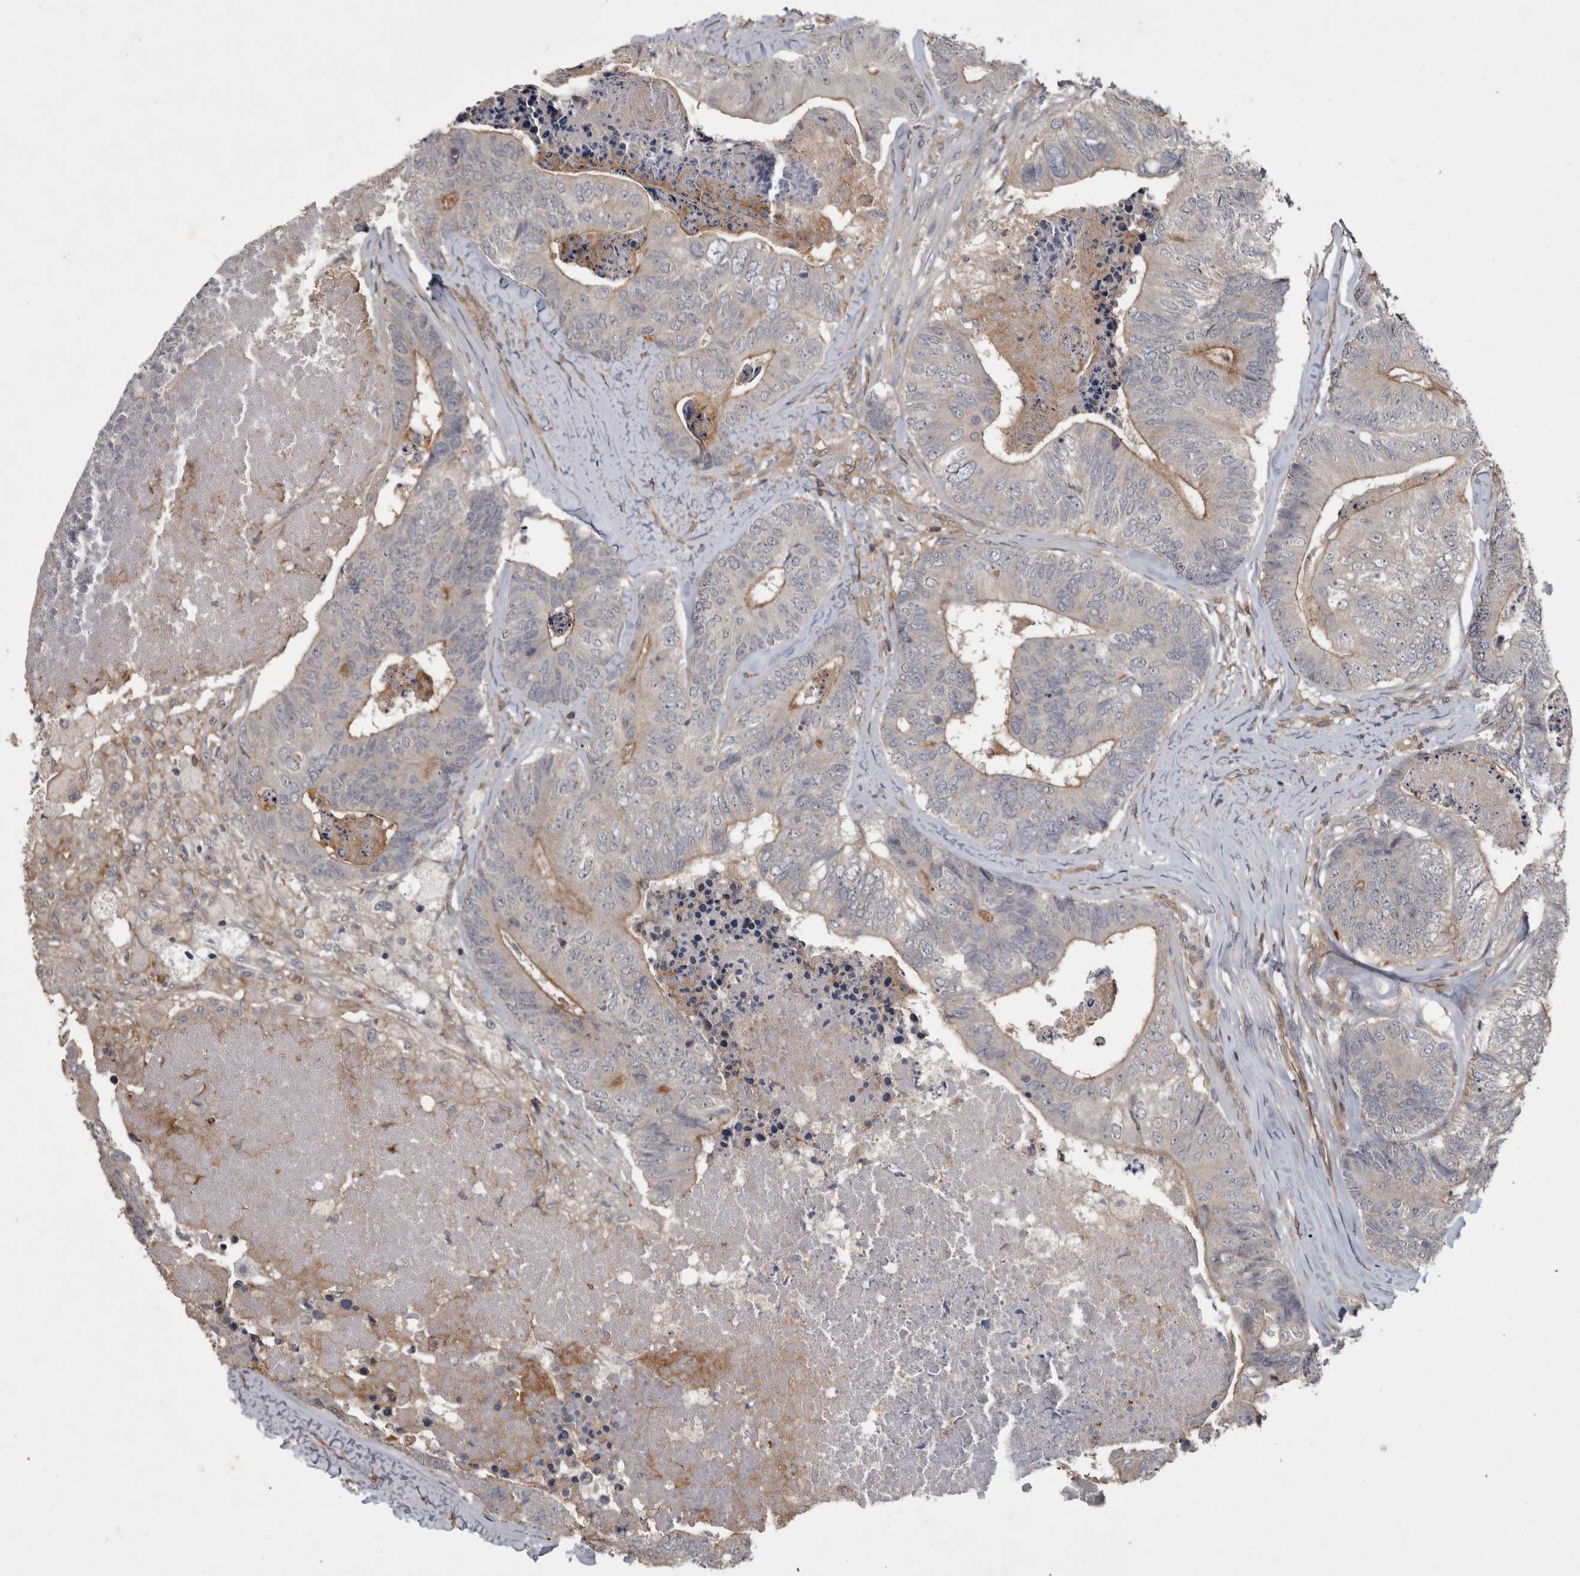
{"staining": {"intensity": "moderate", "quantity": "<25%", "location": "cytoplasmic/membranous"}, "tissue": "colorectal cancer", "cell_type": "Tumor cells", "image_type": "cancer", "snomed": [{"axis": "morphology", "description": "Adenocarcinoma, NOS"}, {"axis": "topography", "description": "Colon"}], "caption": "Protein expression analysis of human colorectal adenocarcinoma reveals moderate cytoplasmic/membranous staining in about <25% of tumor cells.", "gene": "SPATA48", "patient": {"sex": "female", "age": 67}}